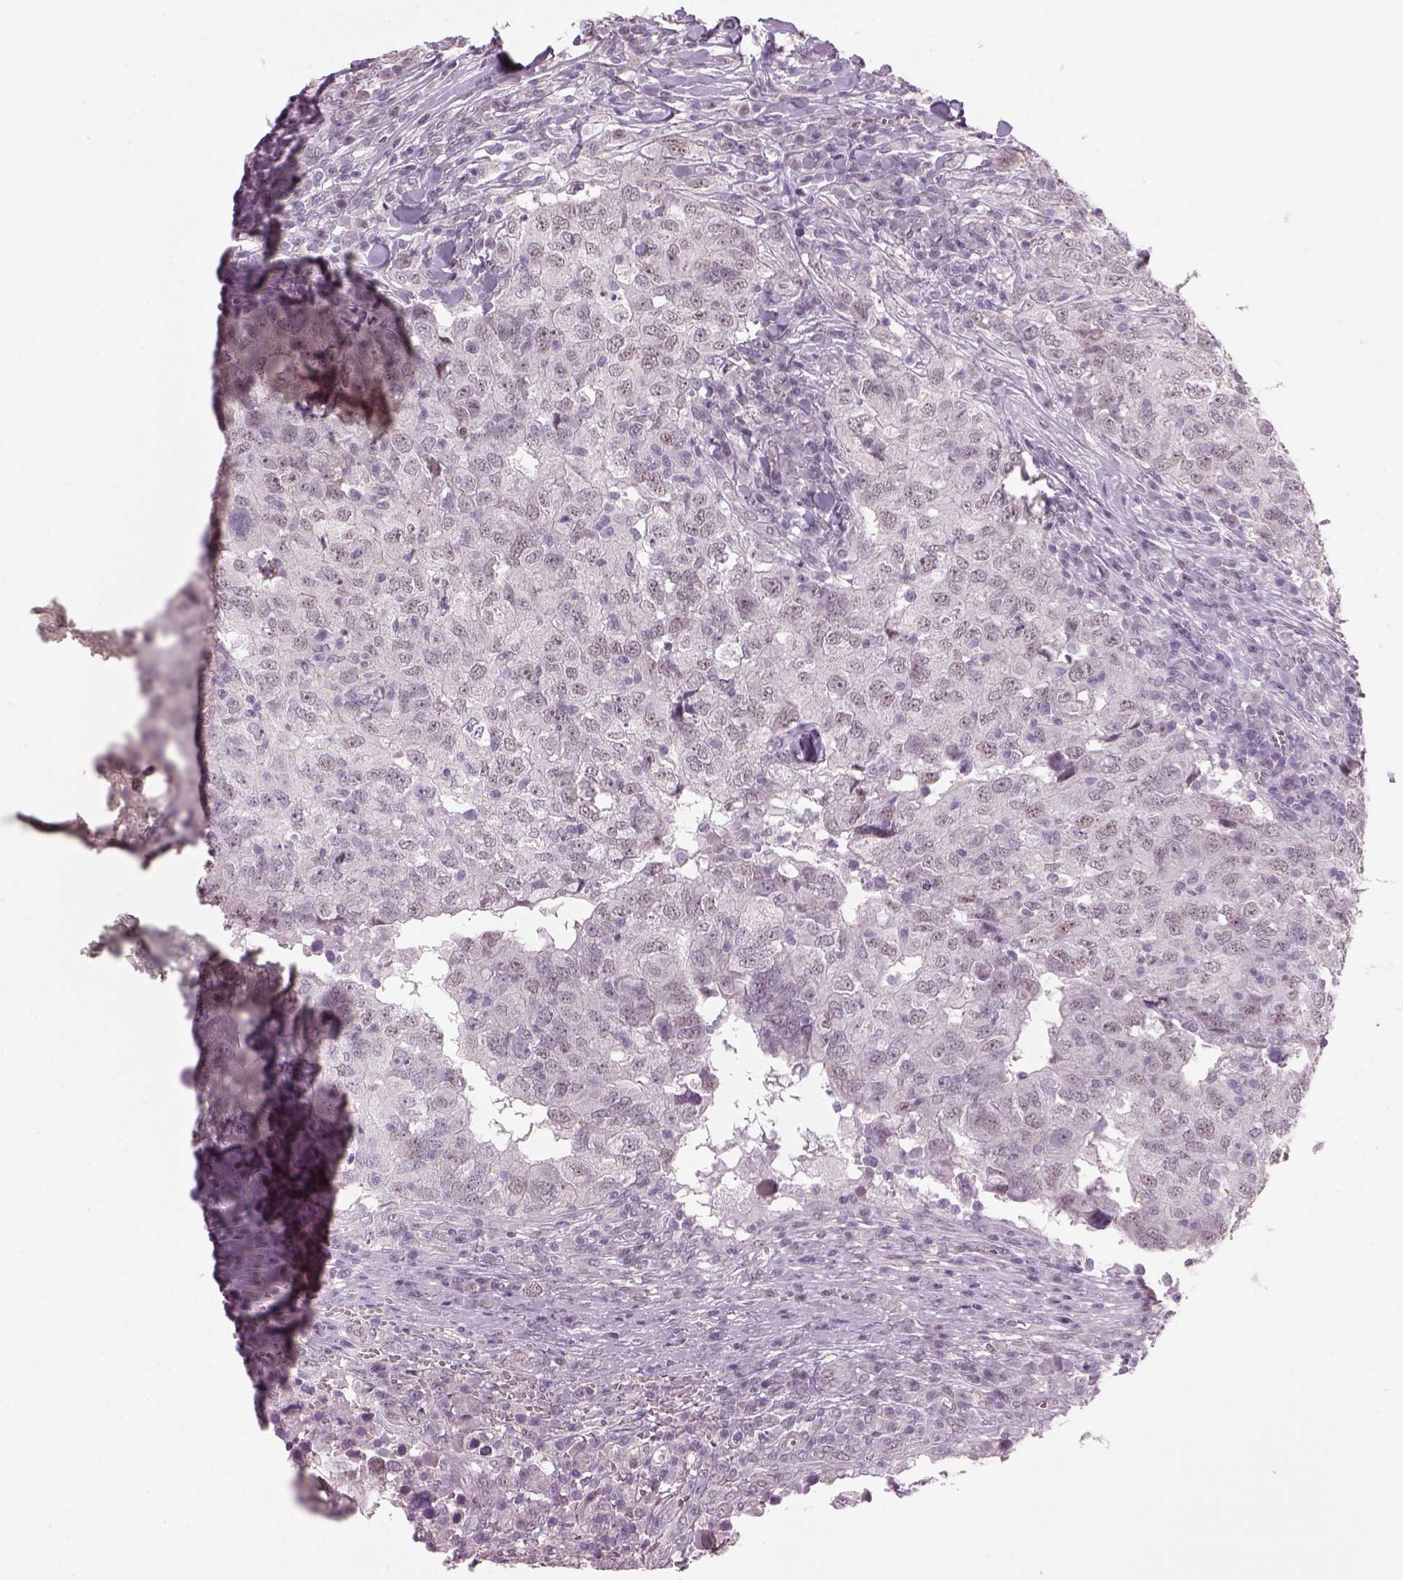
{"staining": {"intensity": "negative", "quantity": "none", "location": "none"}, "tissue": "breast cancer", "cell_type": "Tumor cells", "image_type": "cancer", "snomed": [{"axis": "morphology", "description": "Duct carcinoma"}, {"axis": "topography", "description": "Breast"}], "caption": "IHC micrograph of neoplastic tissue: breast intraductal carcinoma stained with DAB (3,3'-diaminobenzidine) displays no significant protein staining in tumor cells.", "gene": "NAT8", "patient": {"sex": "female", "age": 30}}